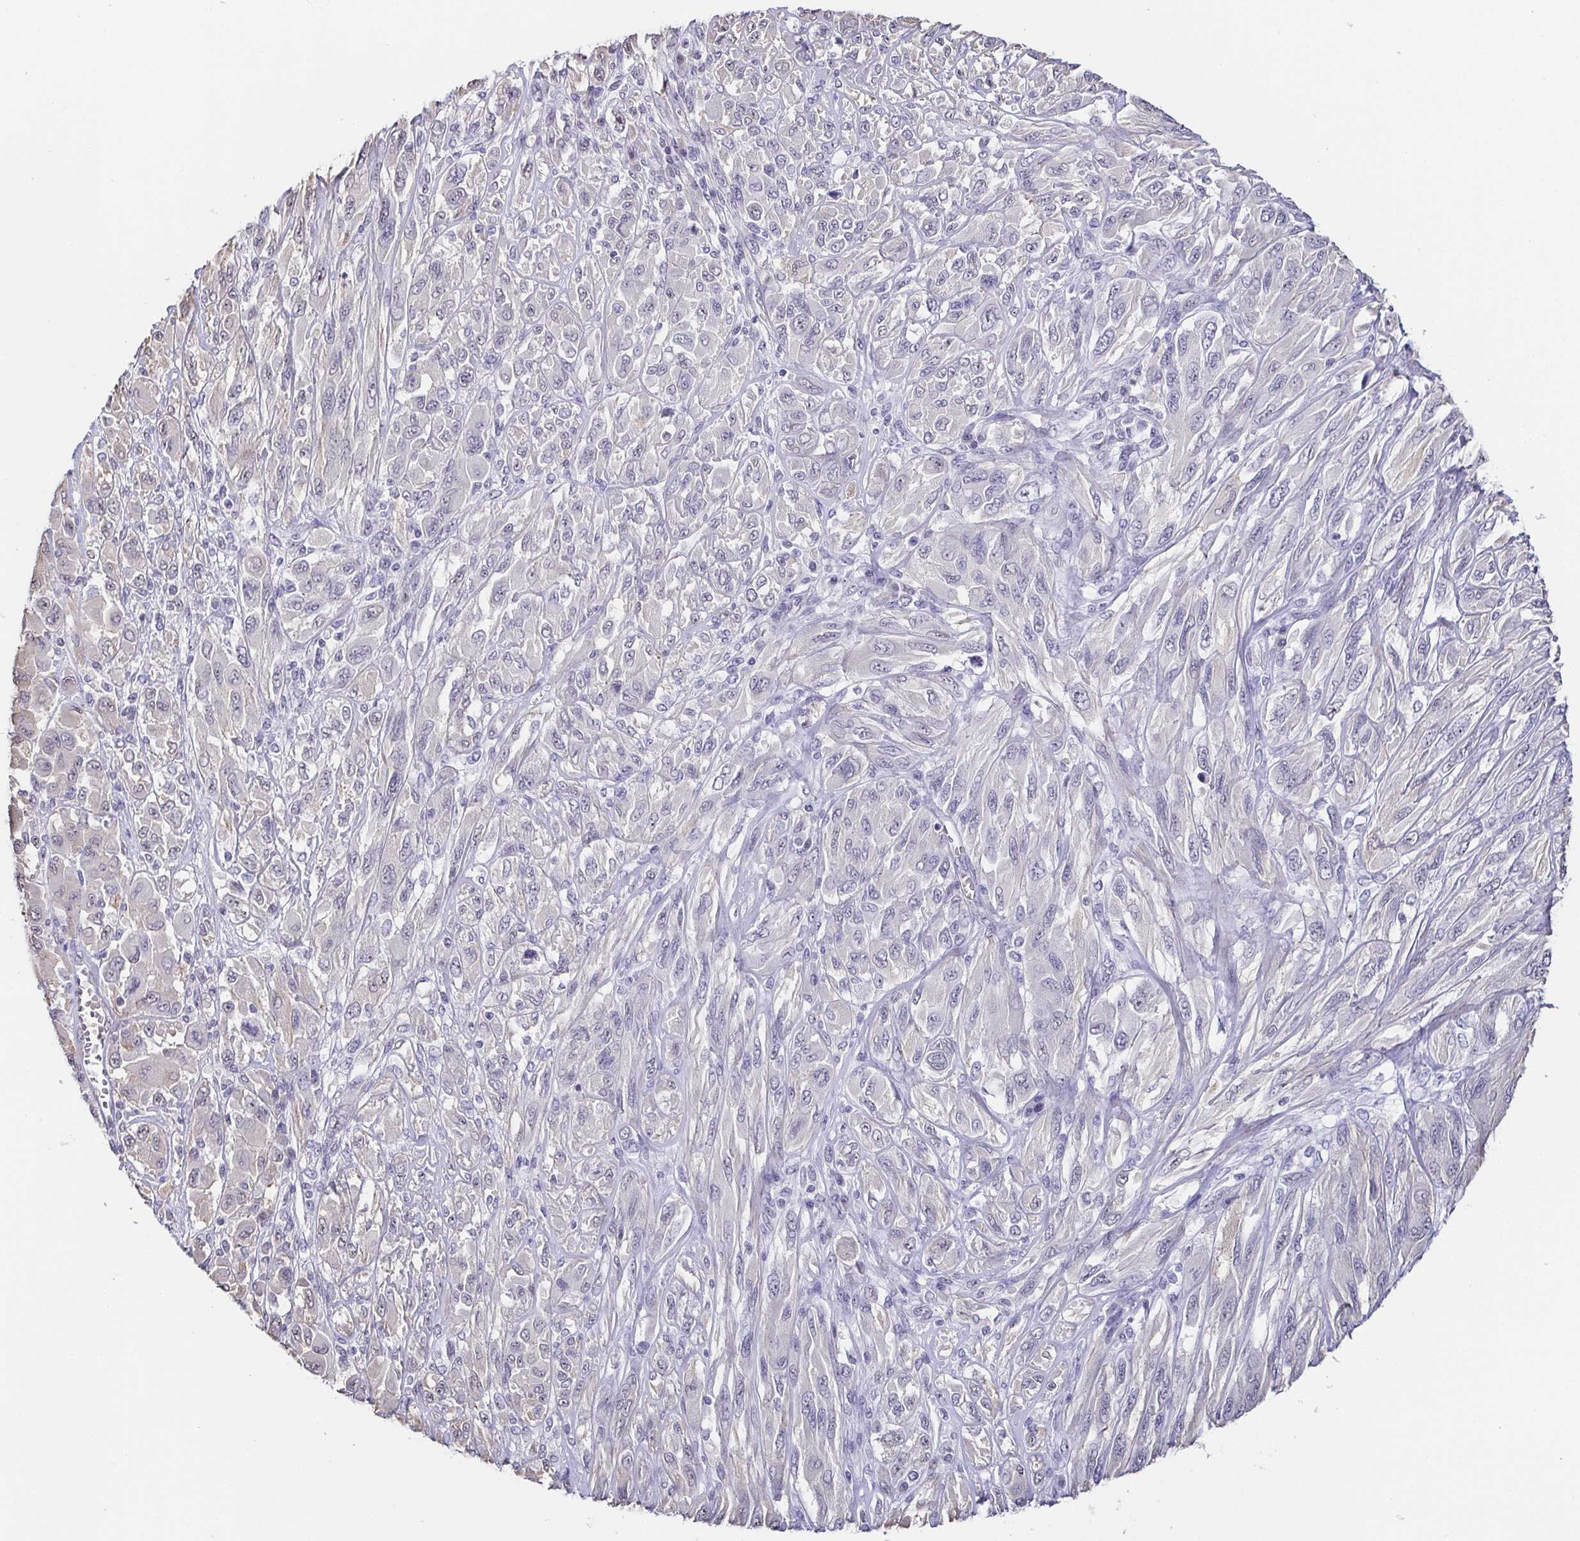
{"staining": {"intensity": "negative", "quantity": "none", "location": "none"}, "tissue": "melanoma", "cell_type": "Tumor cells", "image_type": "cancer", "snomed": [{"axis": "morphology", "description": "Malignant melanoma, NOS"}, {"axis": "topography", "description": "Skin"}], "caption": "IHC photomicrograph of neoplastic tissue: melanoma stained with DAB demonstrates no significant protein staining in tumor cells.", "gene": "NEFH", "patient": {"sex": "female", "age": 91}}